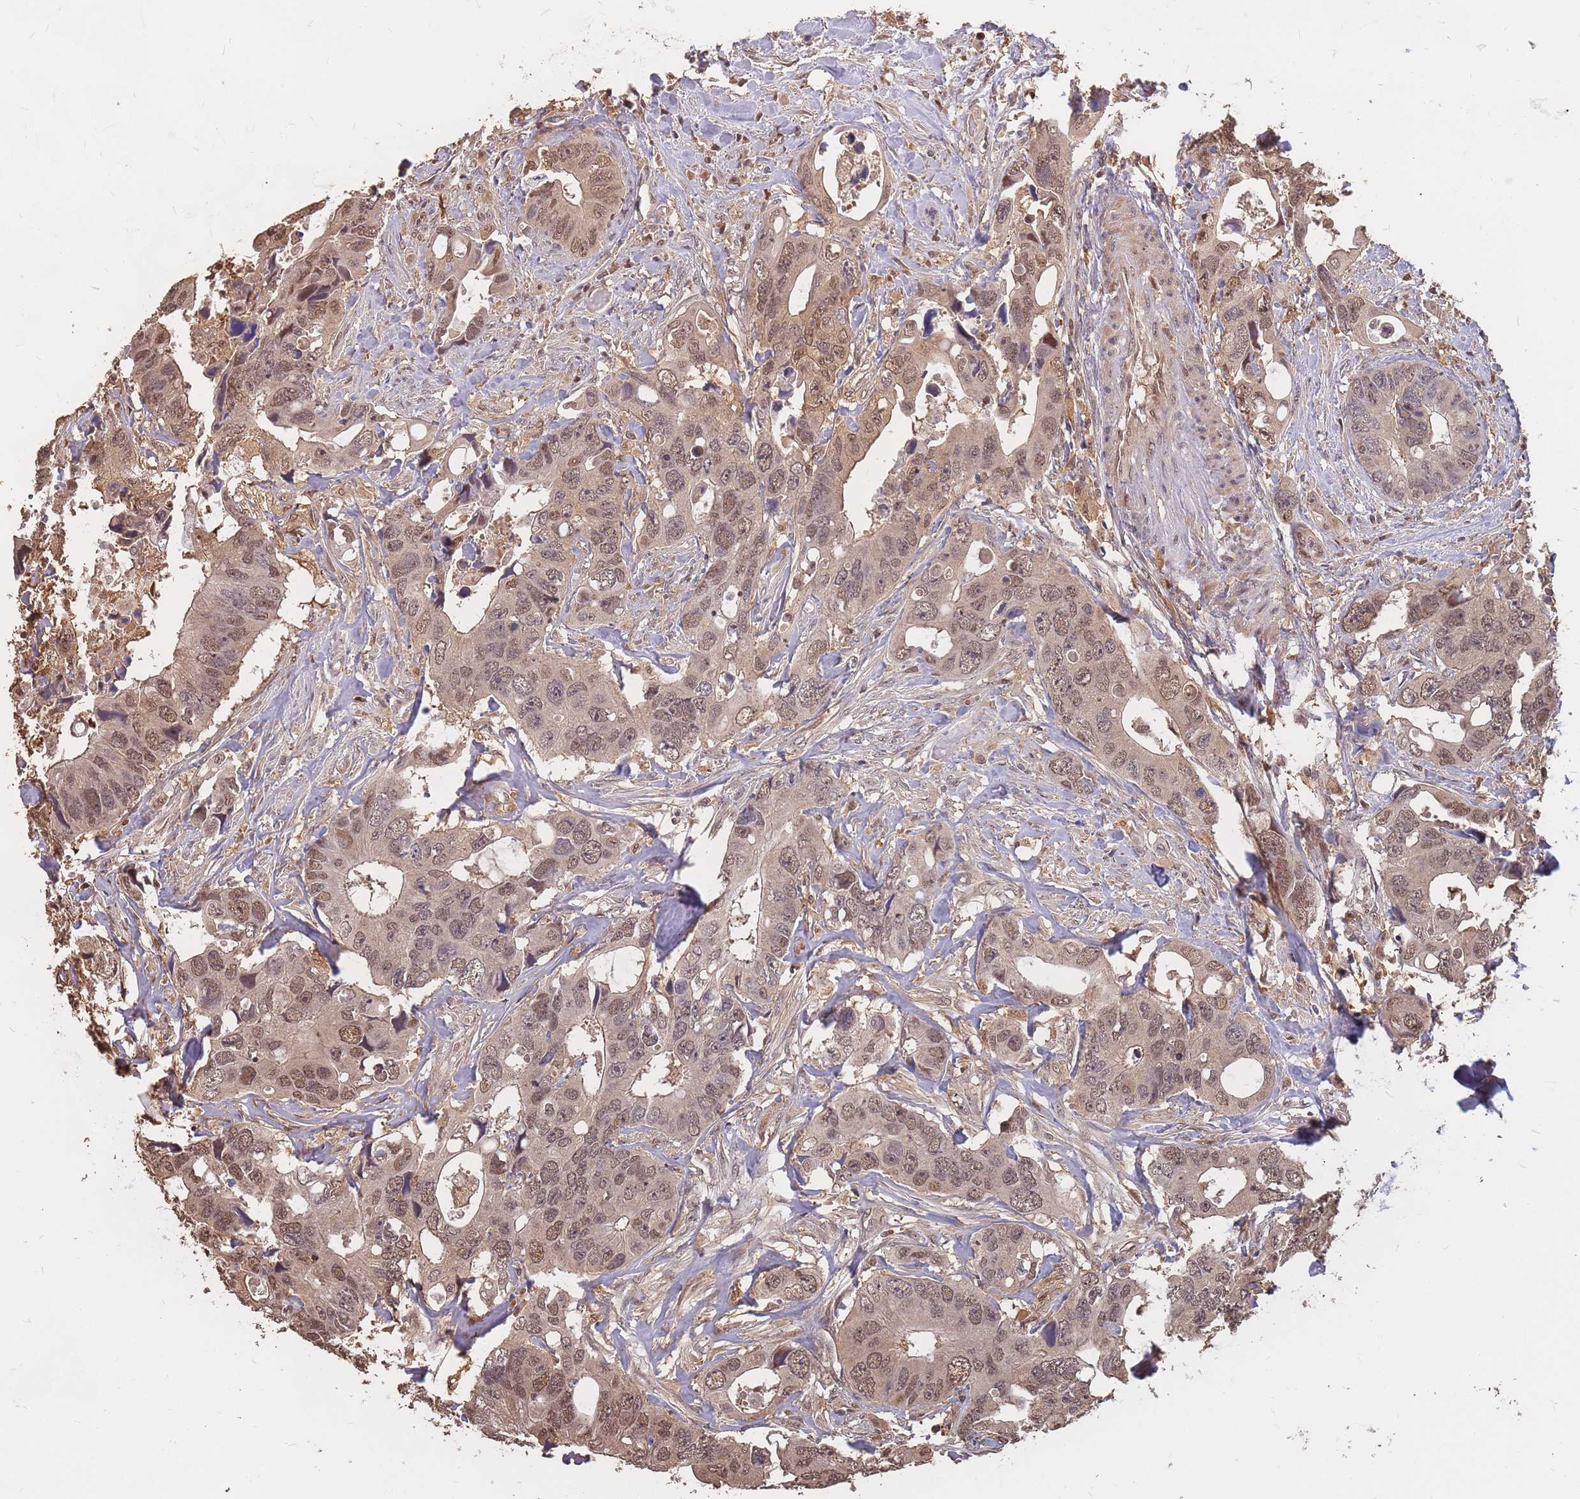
{"staining": {"intensity": "moderate", "quantity": ">75%", "location": "cytoplasmic/membranous,nuclear"}, "tissue": "colorectal cancer", "cell_type": "Tumor cells", "image_type": "cancer", "snomed": [{"axis": "morphology", "description": "Adenocarcinoma, NOS"}, {"axis": "topography", "description": "Rectum"}], "caption": "This histopathology image exhibits immunohistochemistry staining of colorectal adenocarcinoma, with medium moderate cytoplasmic/membranous and nuclear positivity in approximately >75% of tumor cells.", "gene": "CDKN2AIPNL", "patient": {"sex": "male", "age": 57}}